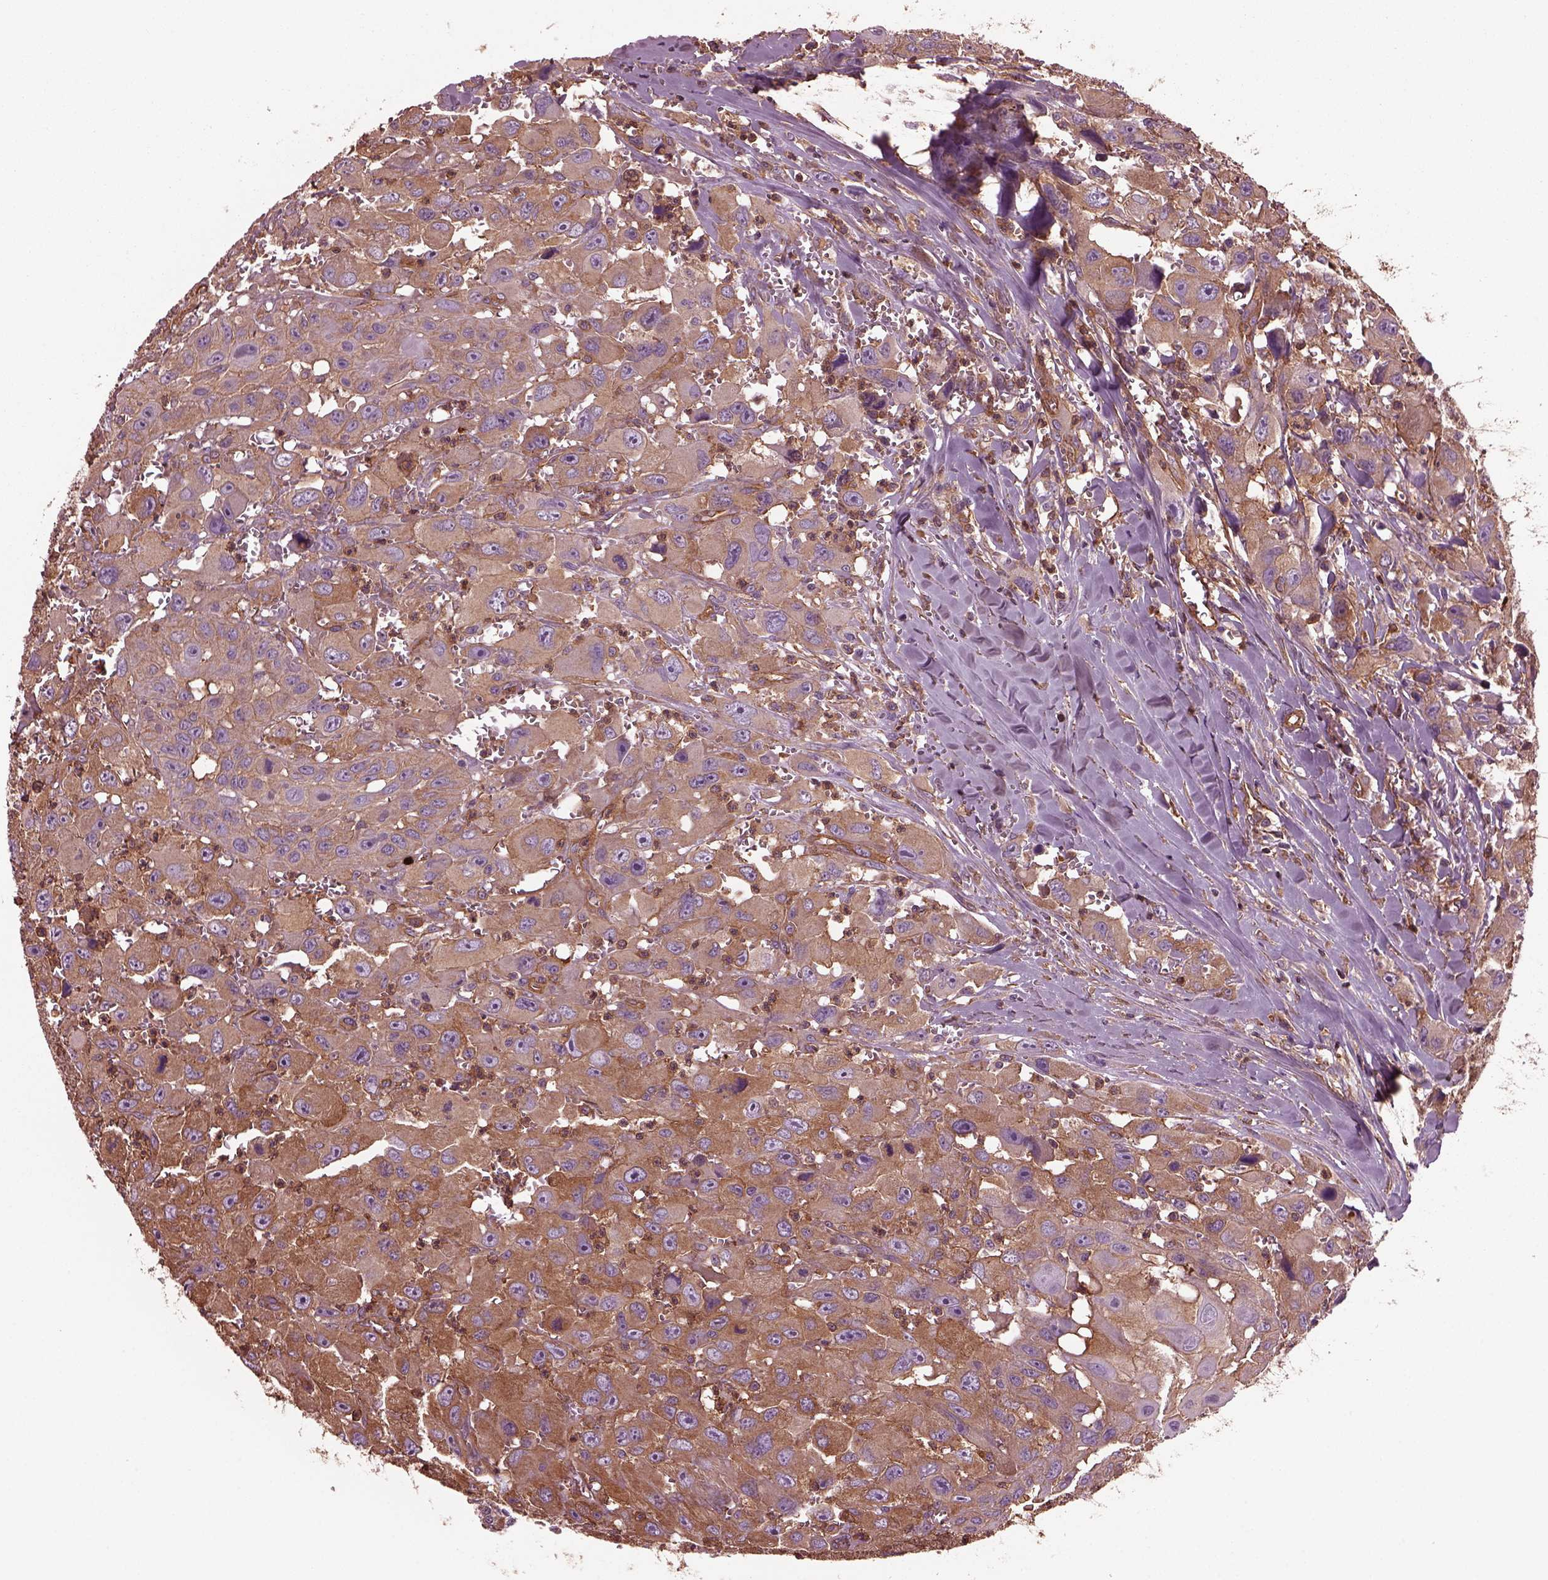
{"staining": {"intensity": "moderate", "quantity": ">75%", "location": "cytoplasmic/membranous"}, "tissue": "head and neck cancer", "cell_type": "Tumor cells", "image_type": "cancer", "snomed": [{"axis": "morphology", "description": "Squamous cell carcinoma, NOS"}, {"axis": "morphology", "description": "Squamous cell carcinoma, metastatic, NOS"}, {"axis": "topography", "description": "Oral tissue"}, {"axis": "topography", "description": "Head-Neck"}], "caption": "Moderate cytoplasmic/membranous positivity is appreciated in approximately >75% of tumor cells in head and neck cancer.", "gene": "MYL6", "patient": {"sex": "female", "age": 85}}